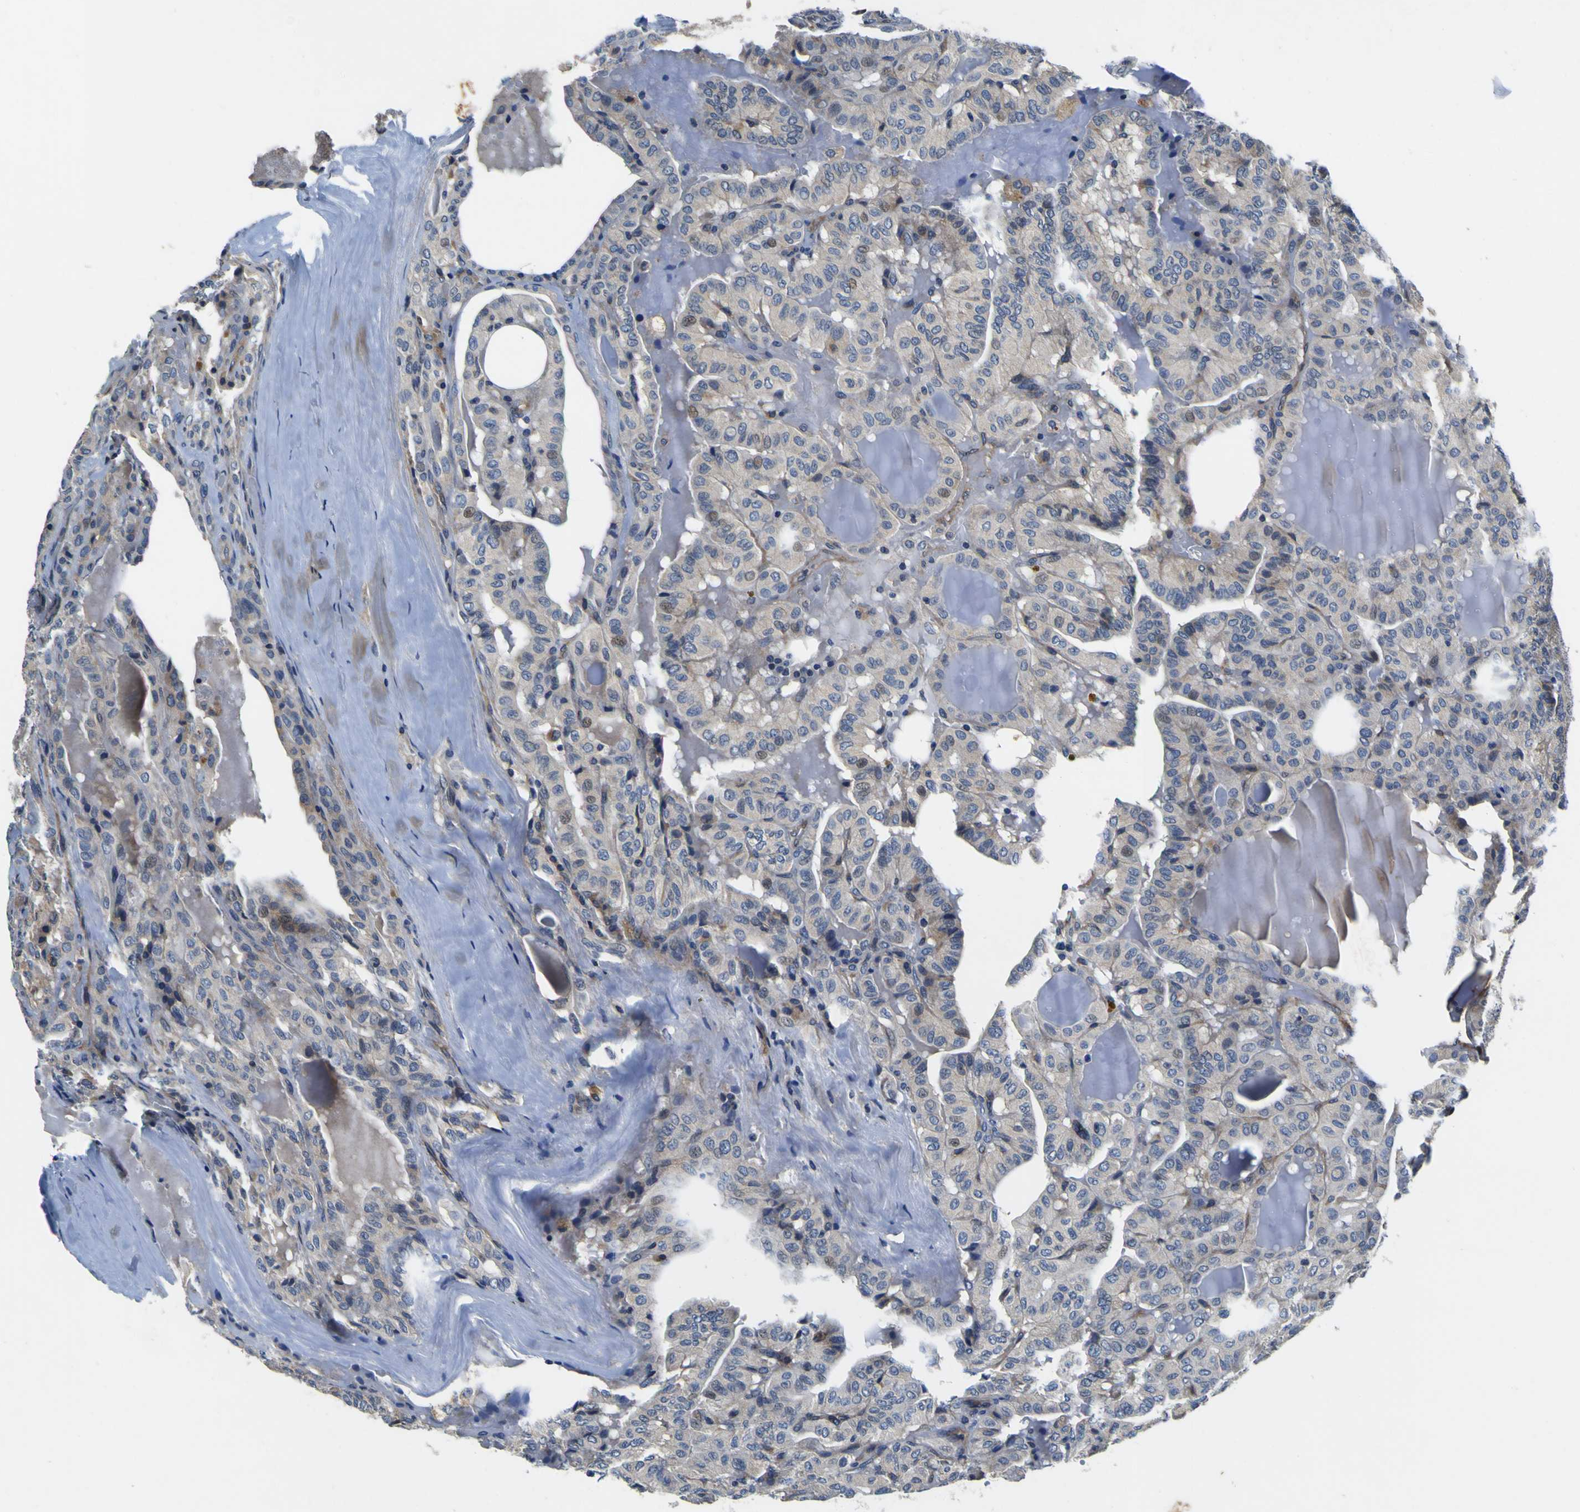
{"staining": {"intensity": "negative", "quantity": "none", "location": "none"}, "tissue": "head and neck cancer", "cell_type": "Tumor cells", "image_type": "cancer", "snomed": [{"axis": "morphology", "description": "Squamous cell carcinoma, NOS"}, {"axis": "topography", "description": "Oral tissue"}, {"axis": "topography", "description": "Head-Neck"}], "caption": "Protein analysis of head and neck squamous cell carcinoma demonstrates no significant expression in tumor cells. The staining is performed using DAB brown chromogen with nuclei counter-stained in using hematoxylin.", "gene": "EPHB4", "patient": {"sex": "female", "age": 50}}